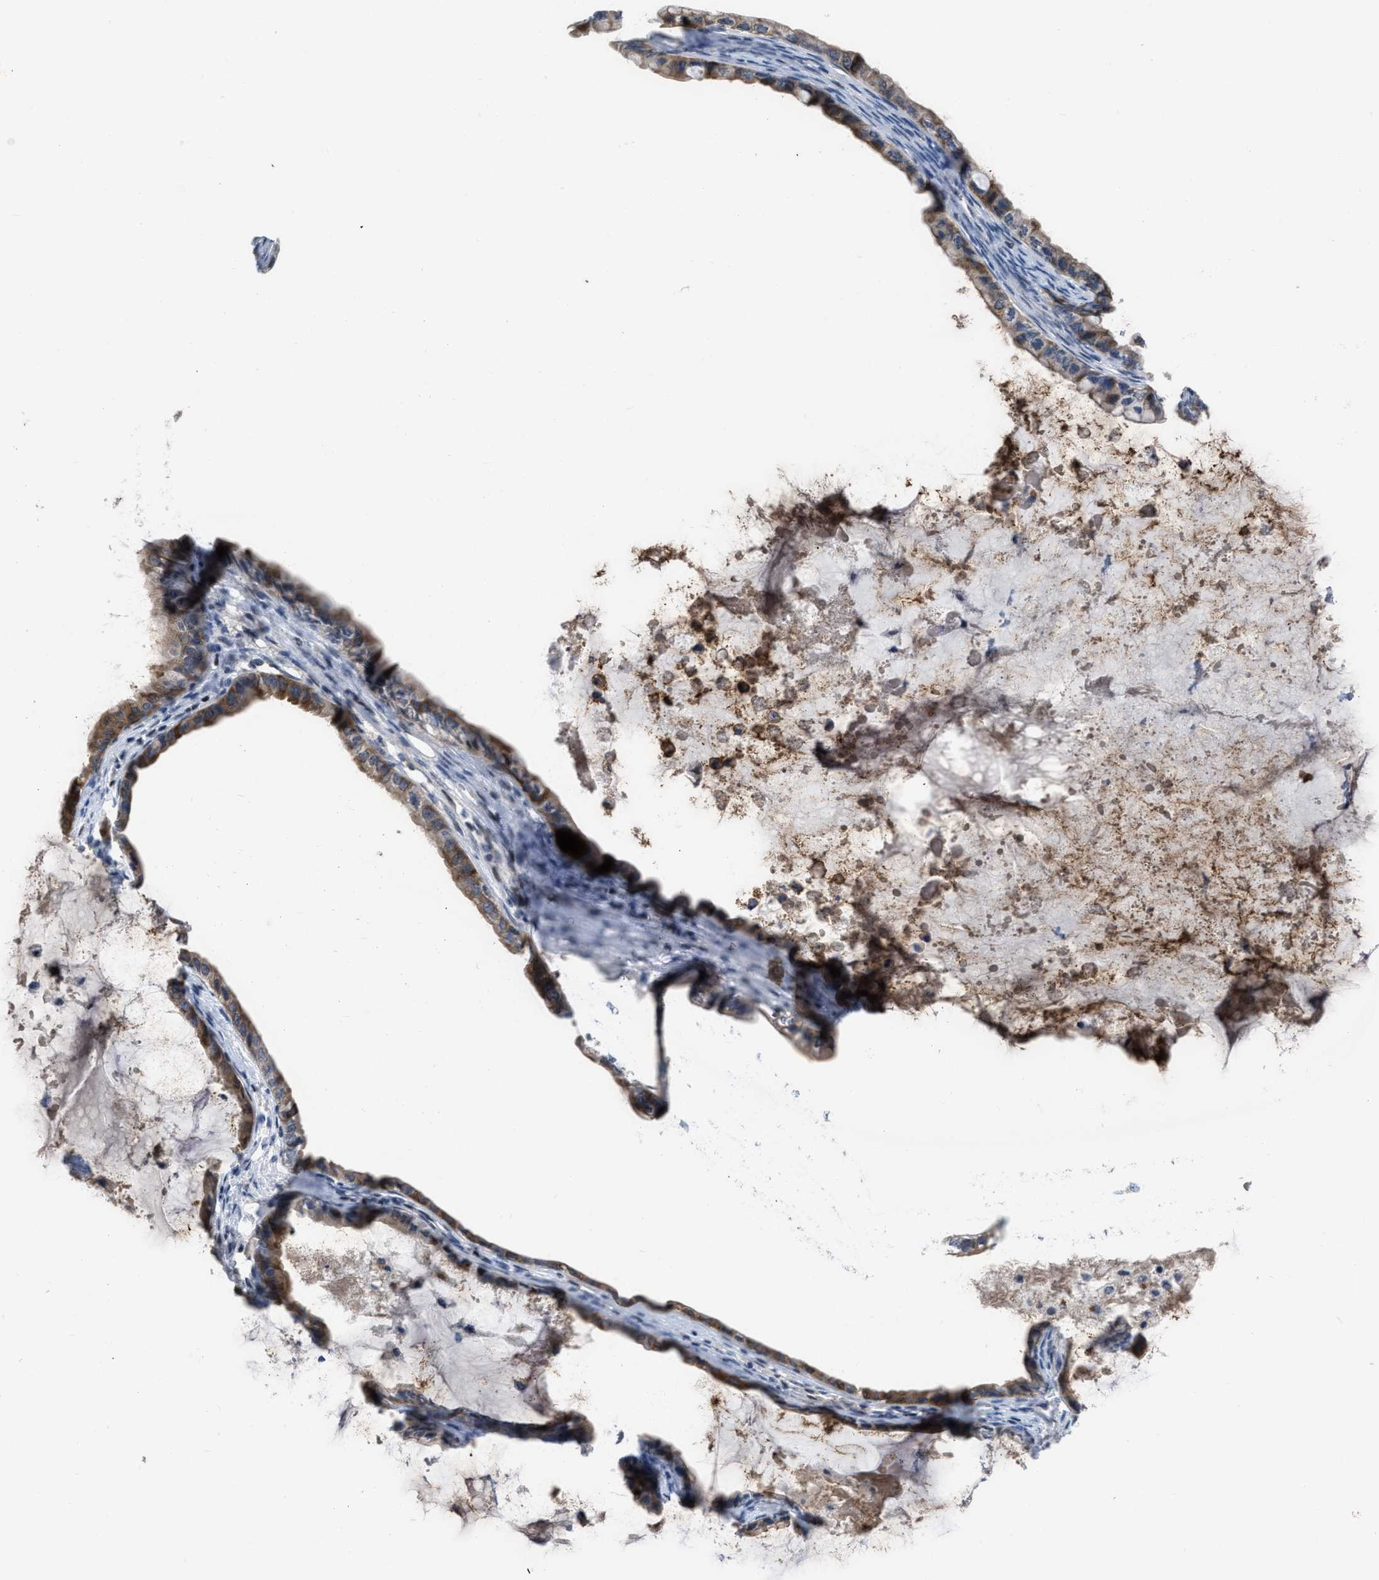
{"staining": {"intensity": "weak", "quantity": ">75%", "location": "cytoplasmic/membranous"}, "tissue": "ovarian cancer", "cell_type": "Tumor cells", "image_type": "cancer", "snomed": [{"axis": "morphology", "description": "Cystadenocarcinoma, mucinous, NOS"}, {"axis": "topography", "description": "Ovary"}], "caption": "Immunohistochemical staining of ovarian cancer exhibits low levels of weak cytoplasmic/membranous protein expression in about >75% of tumor cells. Nuclei are stained in blue.", "gene": "SETDB1", "patient": {"sex": "female", "age": 80}}